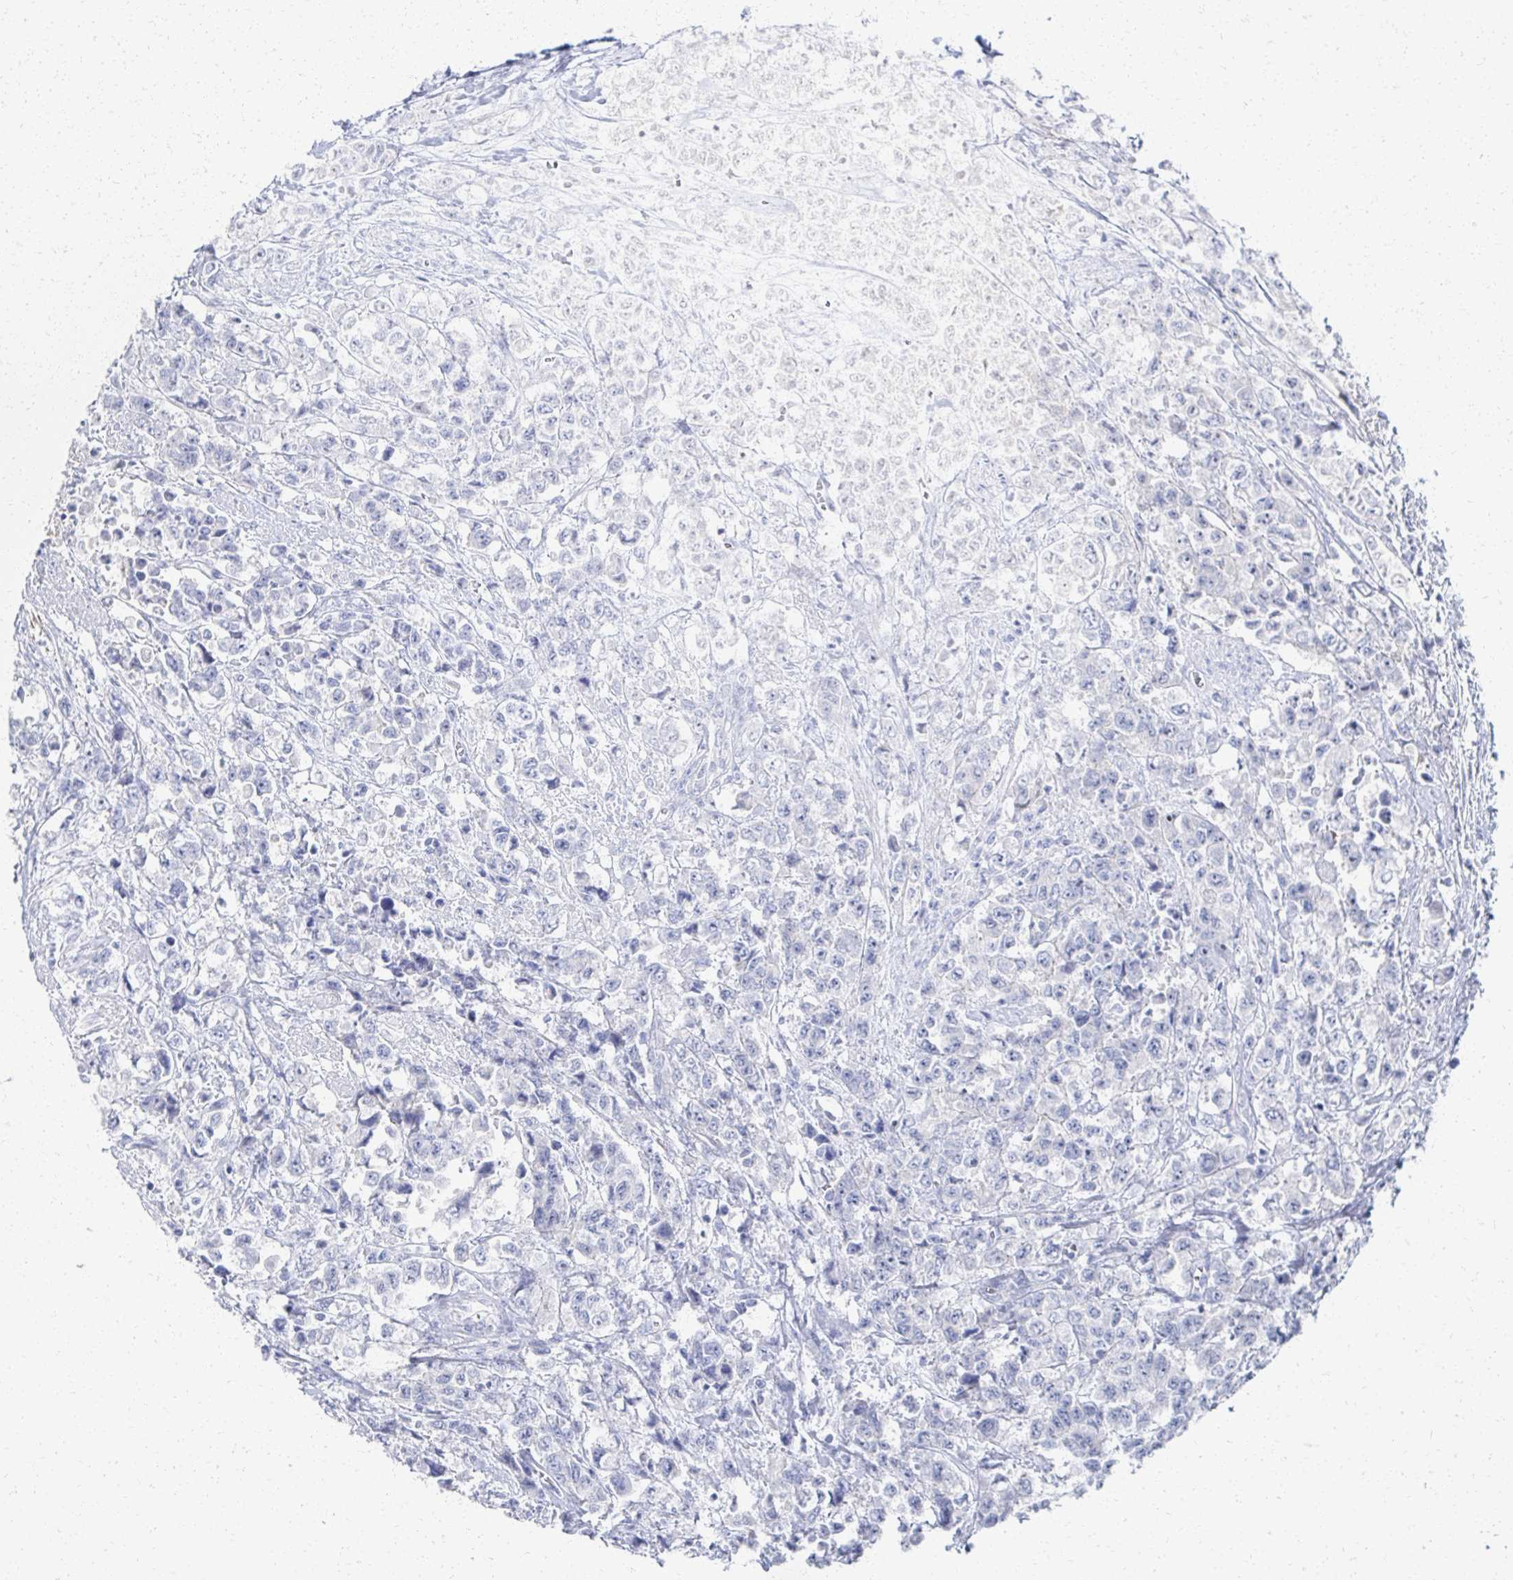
{"staining": {"intensity": "negative", "quantity": "none", "location": "none"}, "tissue": "urothelial cancer", "cell_type": "Tumor cells", "image_type": "cancer", "snomed": [{"axis": "morphology", "description": "Urothelial carcinoma, High grade"}, {"axis": "topography", "description": "Urinary bladder"}], "caption": "An image of high-grade urothelial carcinoma stained for a protein demonstrates no brown staining in tumor cells. (Immunohistochemistry, brightfield microscopy, high magnification).", "gene": "PRR20A", "patient": {"sex": "female", "age": 78}}